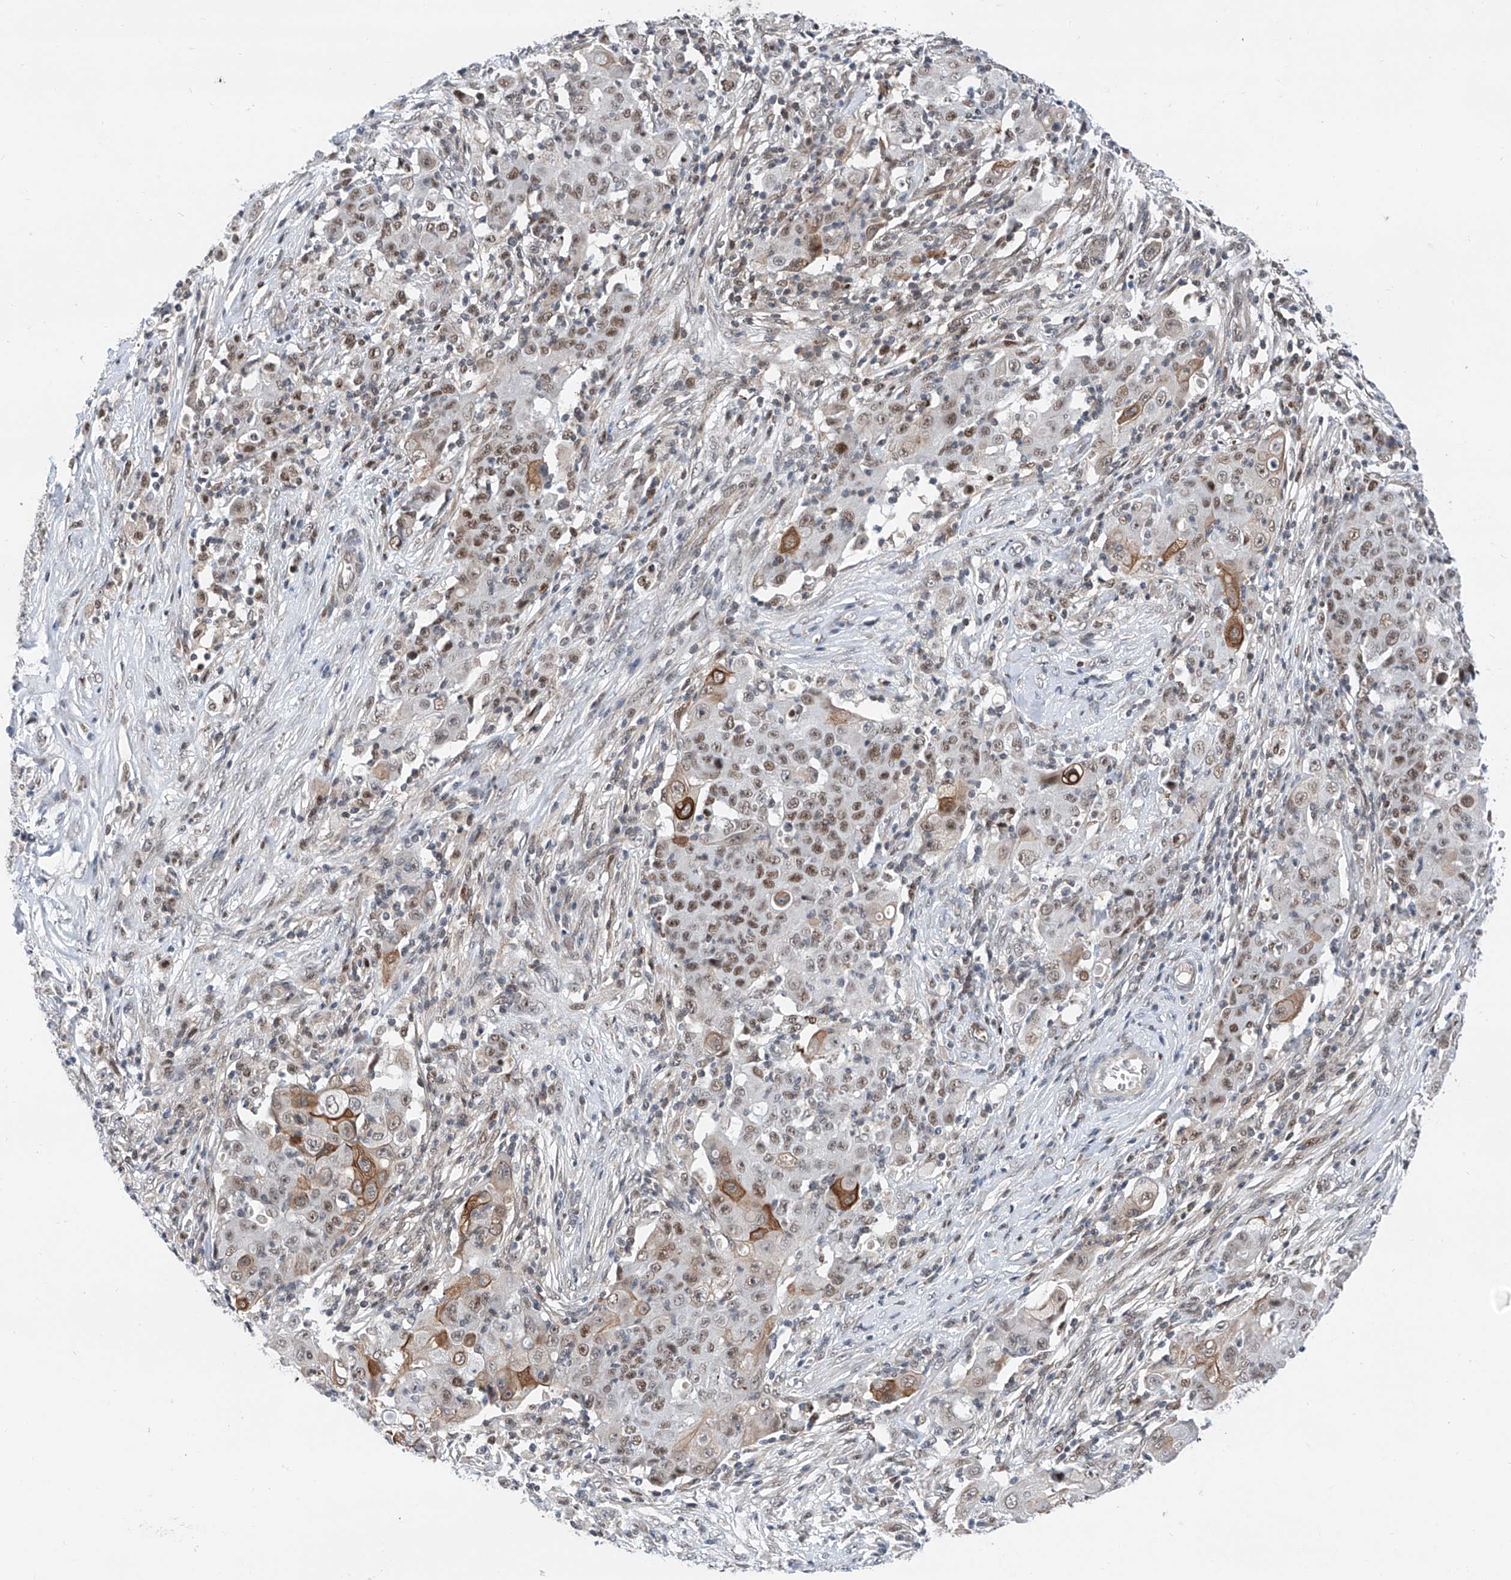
{"staining": {"intensity": "moderate", "quantity": "25%-75%", "location": "cytoplasmic/membranous,nuclear"}, "tissue": "ovarian cancer", "cell_type": "Tumor cells", "image_type": "cancer", "snomed": [{"axis": "morphology", "description": "Carcinoma, endometroid"}, {"axis": "topography", "description": "Ovary"}], "caption": "Ovarian cancer (endometroid carcinoma) stained with a protein marker reveals moderate staining in tumor cells.", "gene": "SNRNP200", "patient": {"sex": "female", "age": 42}}